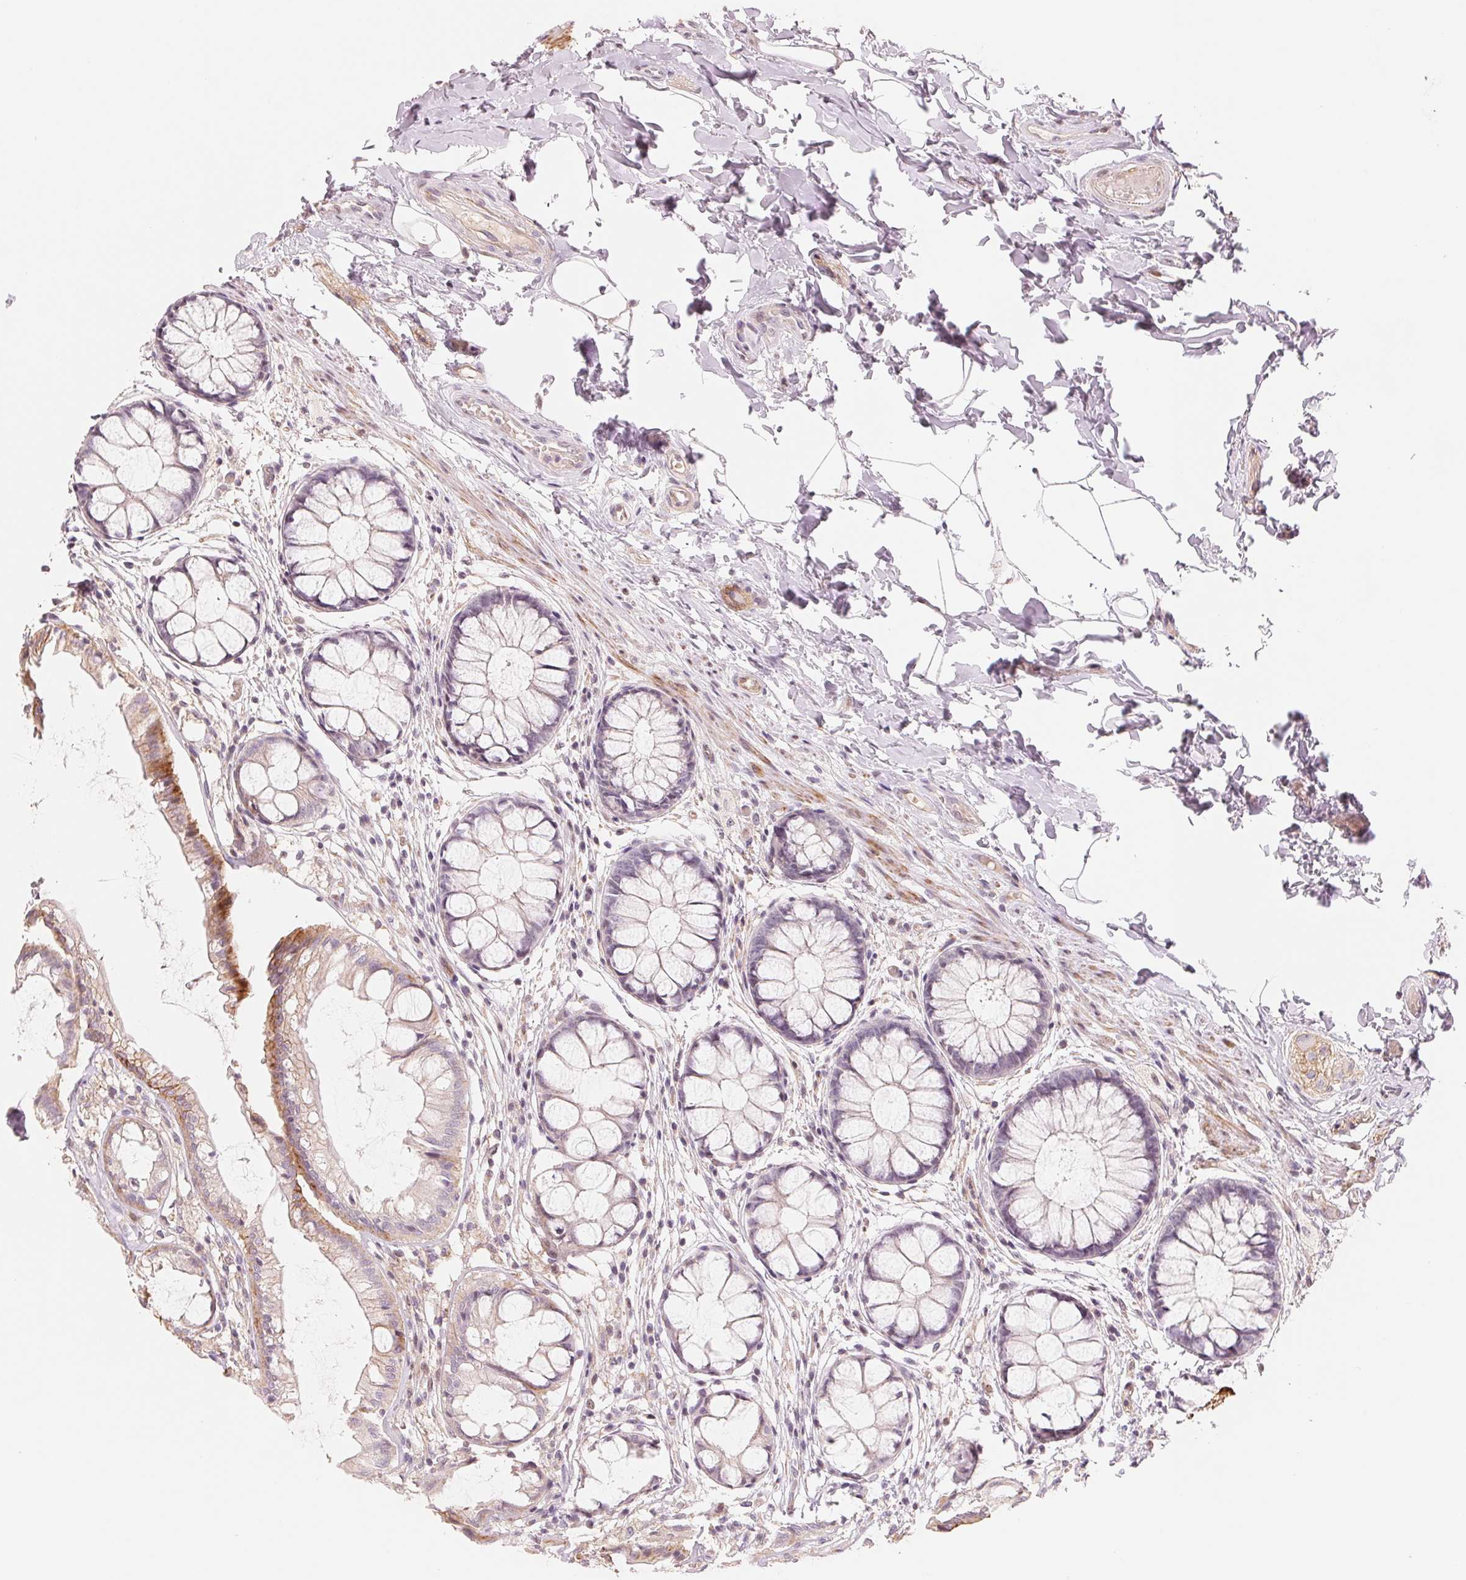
{"staining": {"intensity": "weak", "quantity": "<25%", "location": "cytoplasmic/membranous"}, "tissue": "rectum", "cell_type": "Glandular cells", "image_type": "normal", "snomed": [{"axis": "morphology", "description": "Normal tissue, NOS"}, {"axis": "topography", "description": "Rectum"}], "caption": "Human rectum stained for a protein using IHC exhibits no positivity in glandular cells.", "gene": "SLC17A4", "patient": {"sex": "female", "age": 62}}